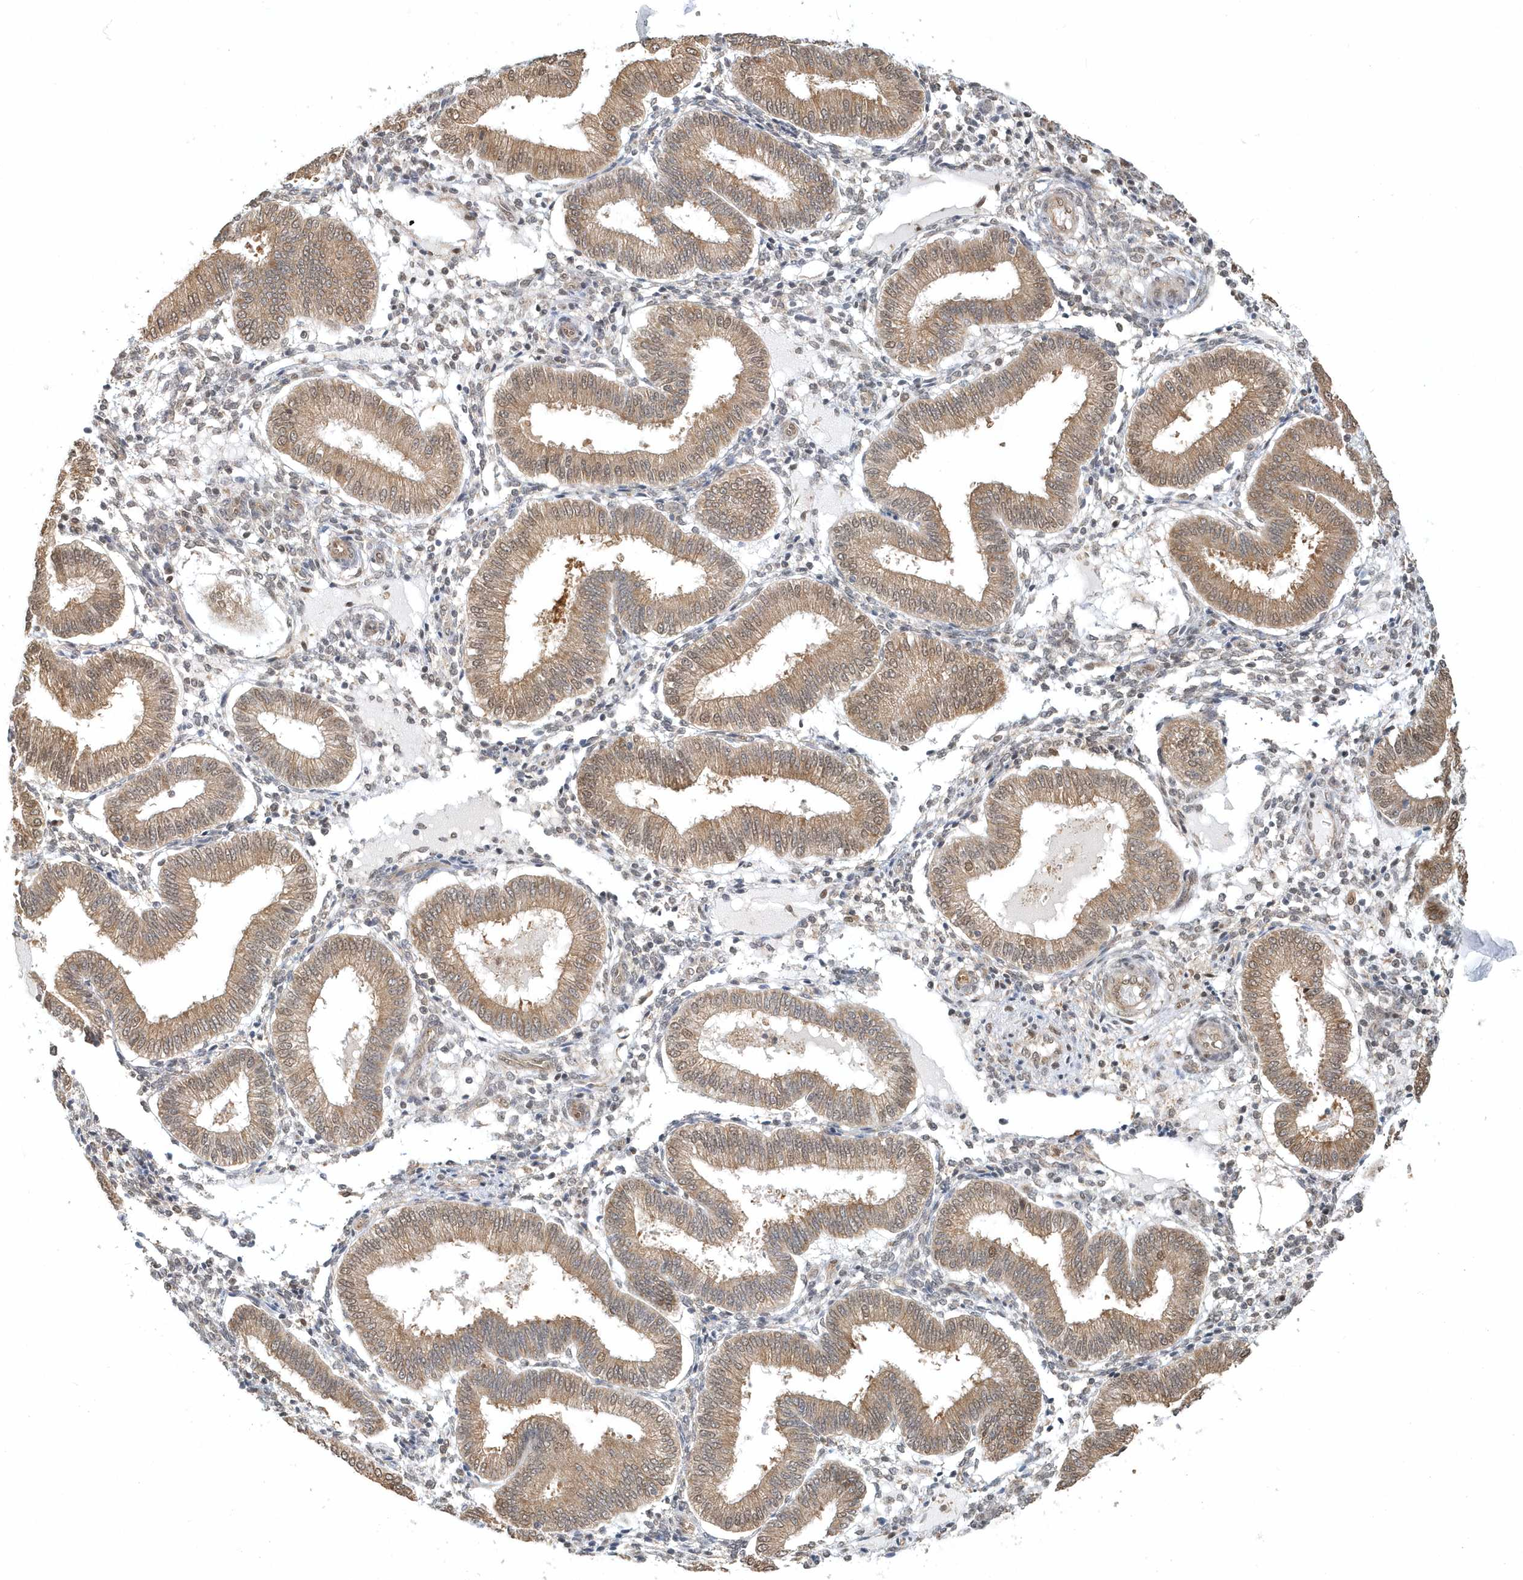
{"staining": {"intensity": "weak", "quantity": "25%-75%", "location": "nuclear"}, "tissue": "endometrium", "cell_type": "Cells in endometrial stroma", "image_type": "normal", "snomed": [{"axis": "morphology", "description": "Normal tissue, NOS"}, {"axis": "topography", "description": "Endometrium"}], "caption": "Immunohistochemistry (DAB) staining of unremarkable endometrium demonstrates weak nuclear protein staining in approximately 25%-75% of cells in endometrial stroma. The protein is stained brown, and the nuclei are stained in blue (DAB (3,3'-diaminobenzidine) IHC with brightfield microscopy, high magnification).", "gene": "PSMD6", "patient": {"sex": "female", "age": 39}}